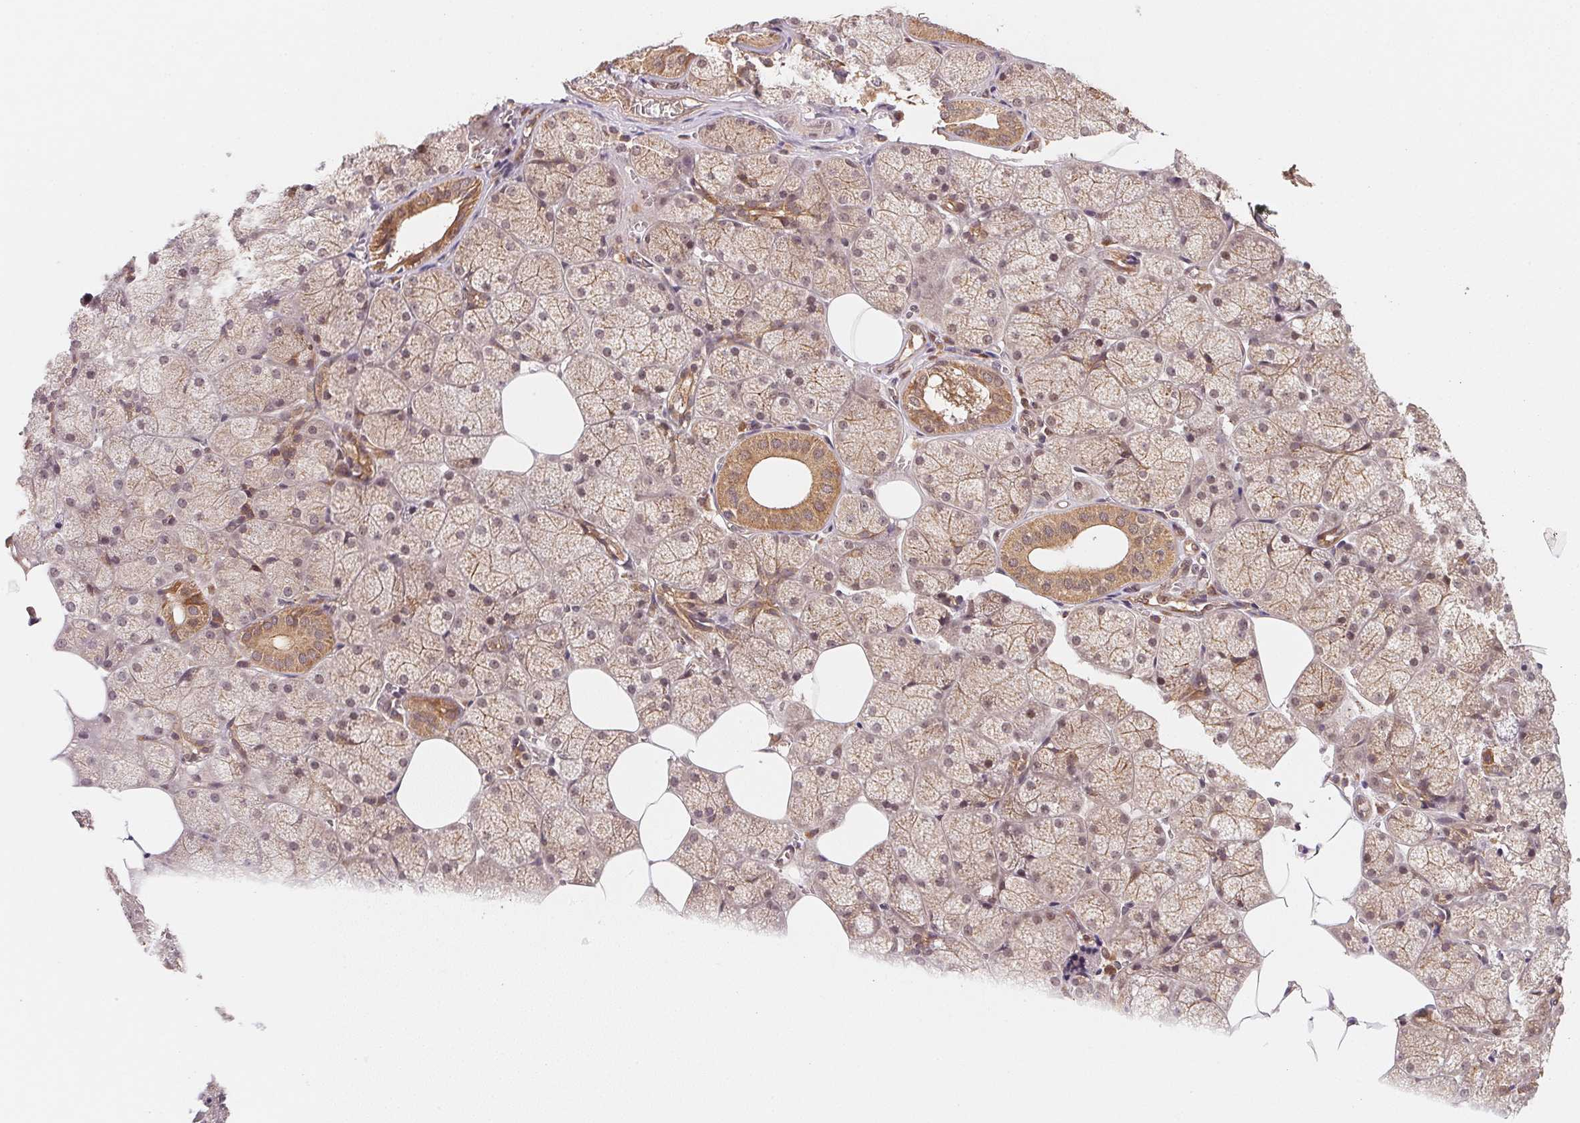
{"staining": {"intensity": "strong", "quantity": "25%-75%", "location": "cytoplasmic/membranous,nuclear"}, "tissue": "salivary gland", "cell_type": "Glandular cells", "image_type": "normal", "snomed": [{"axis": "morphology", "description": "Normal tissue, NOS"}, {"axis": "topography", "description": "Salivary gland"}, {"axis": "topography", "description": "Peripheral nerve tissue"}], "caption": "A high-resolution histopathology image shows immunohistochemistry (IHC) staining of normal salivary gland, which demonstrates strong cytoplasmic/membranous,nuclear expression in about 25%-75% of glandular cells. The staining is performed using DAB brown chromogen to label protein expression. The nuclei are counter-stained blue using hematoxylin.", "gene": "CCDC102B", "patient": {"sex": "male", "age": 38}}